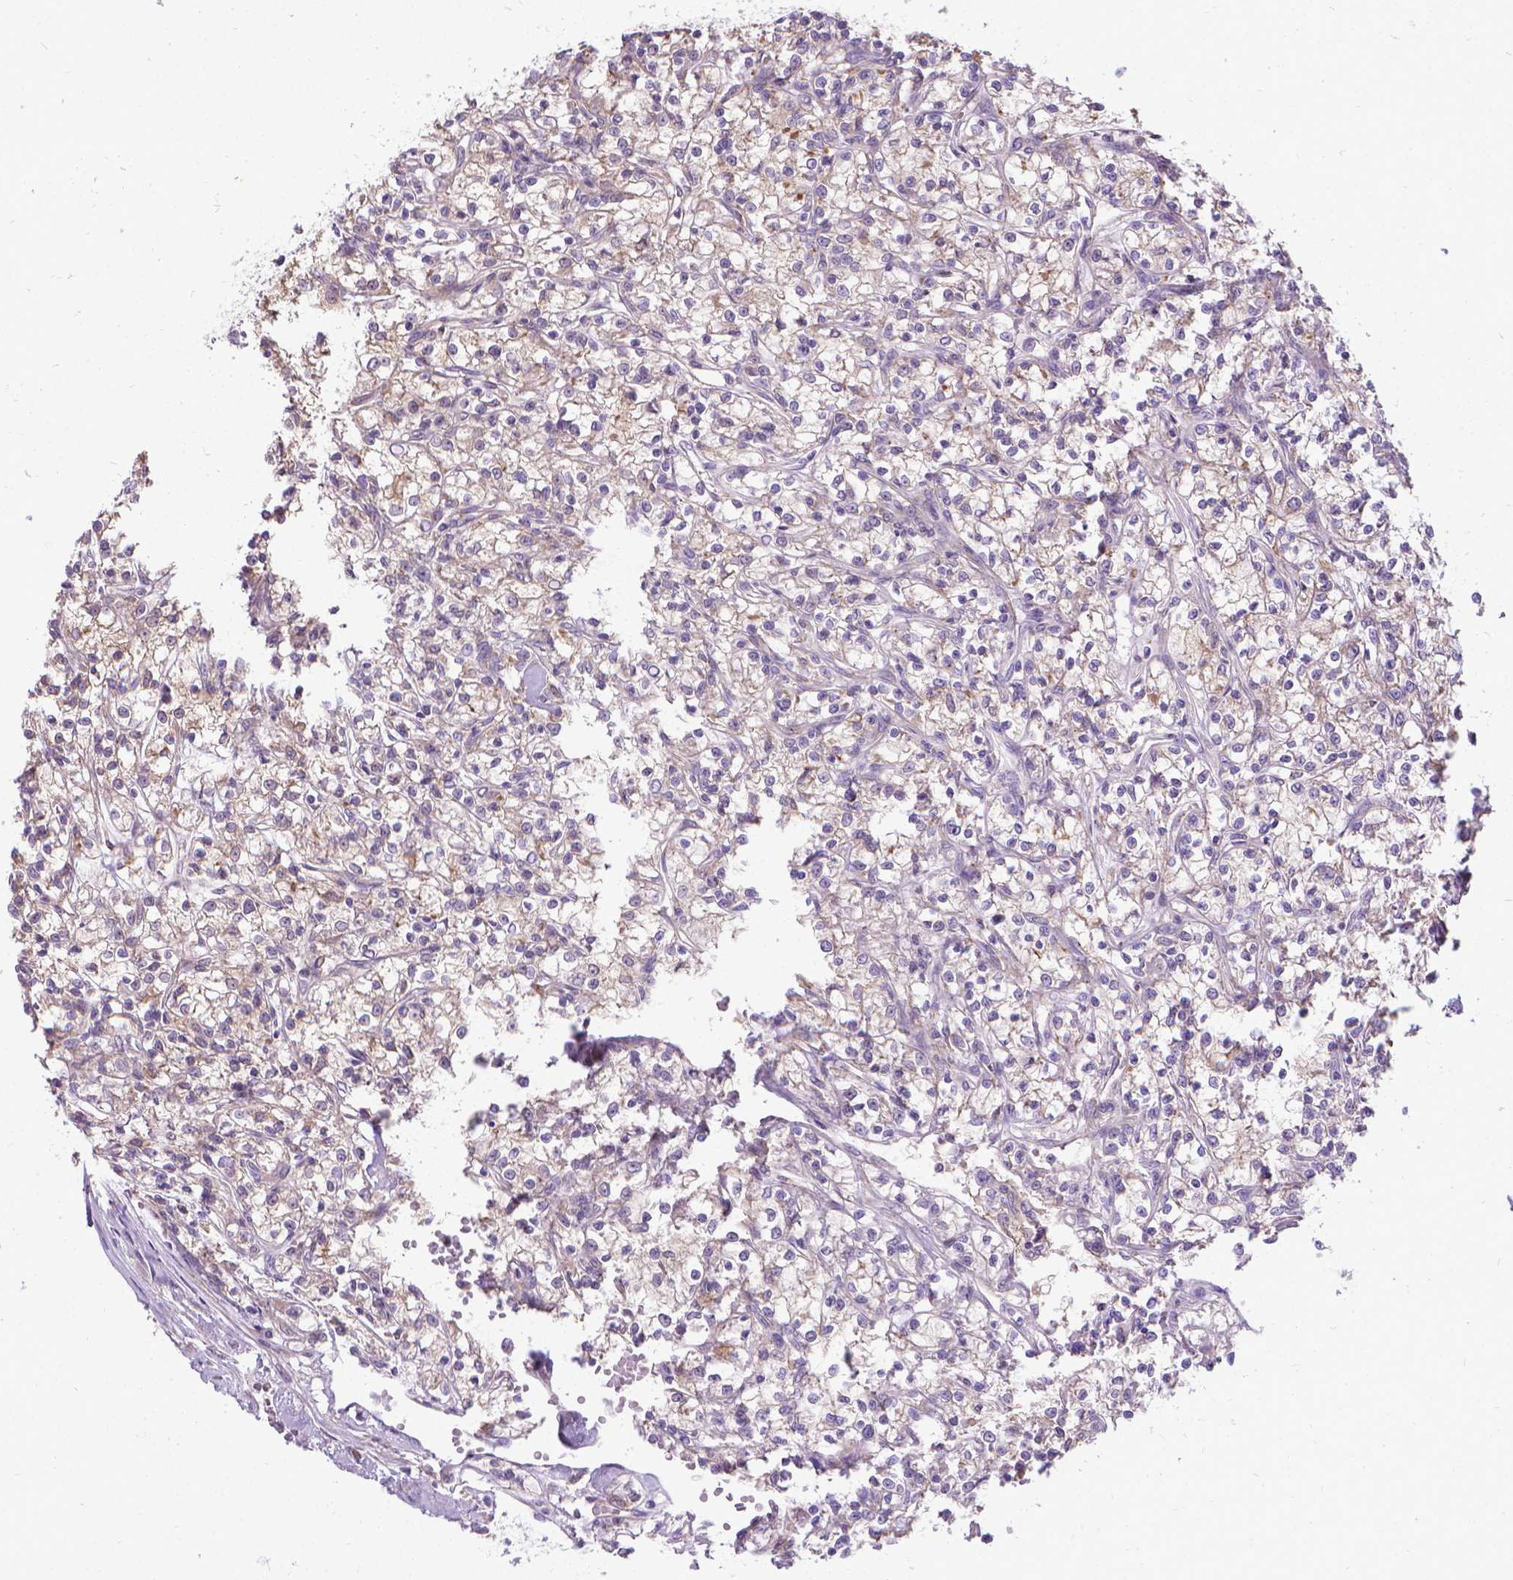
{"staining": {"intensity": "negative", "quantity": "none", "location": "none"}, "tissue": "renal cancer", "cell_type": "Tumor cells", "image_type": "cancer", "snomed": [{"axis": "morphology", "description": "Adenocarcinoma, NOS"}, {"axis": "topography", "description": "Kidney"}], "caption": "Micrograph shows no protein positivity in tumor cells of adenocarcinoma (renal) tissue.", "gene": "CFAP299", "patient": {"sex": "female", "age": 59}}